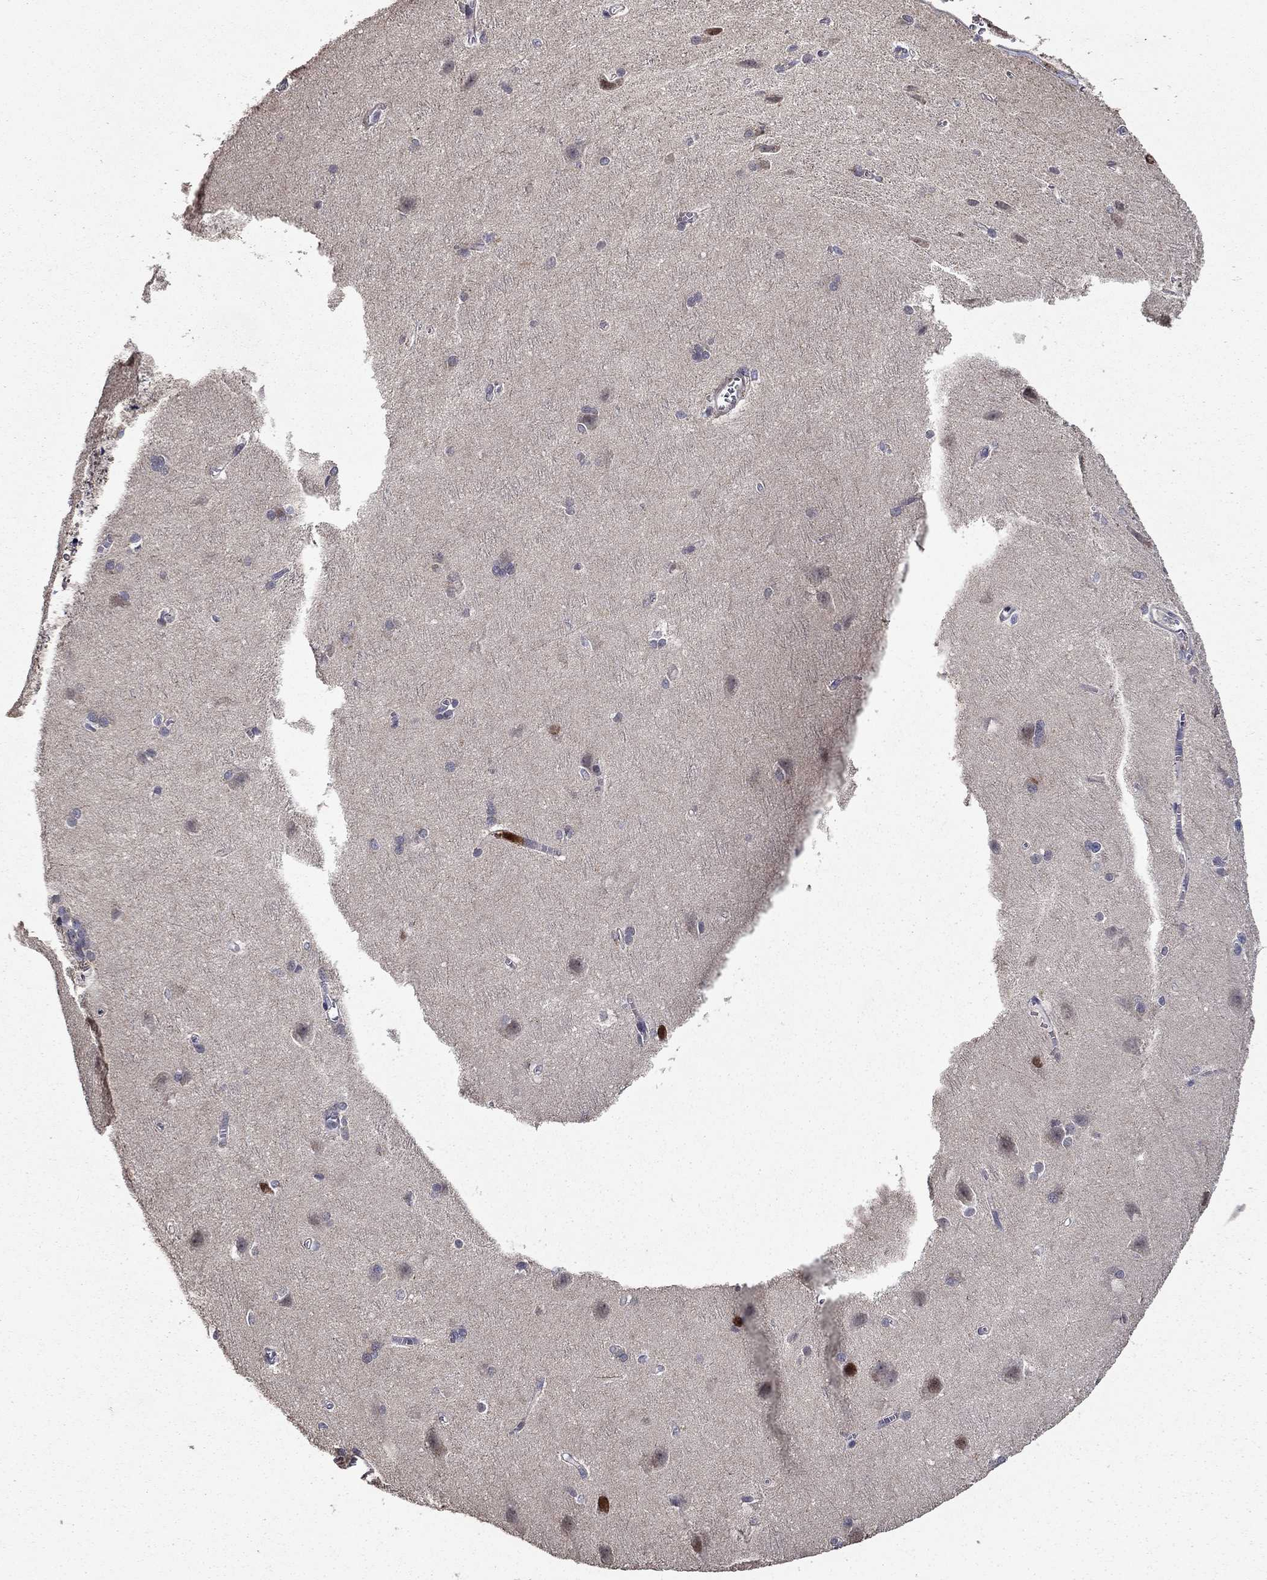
{"staining": {"intensity": "negative", "quantity": "none", "location": "none"}, "tissue": "cerebral cortex", "cell_type": "Endothelial cells", "image_type": "normal", "snomed": [{"axis": "morphology", "description": "Normal tissue, NOS"}, {"axis": "topography", "description": "Cerebral cortex"}], "caption": "A histopathology image of cerebral cortex stained for a protein reveals no brown staining in endothelial cells. The staining is performed using DAB (3,3'-diaminobenzidine) brown chromogen with nuclei counter-stained in using hematoxylin.", "gene": "SATB1", "patient": {"sex": "male", "age": 37}}